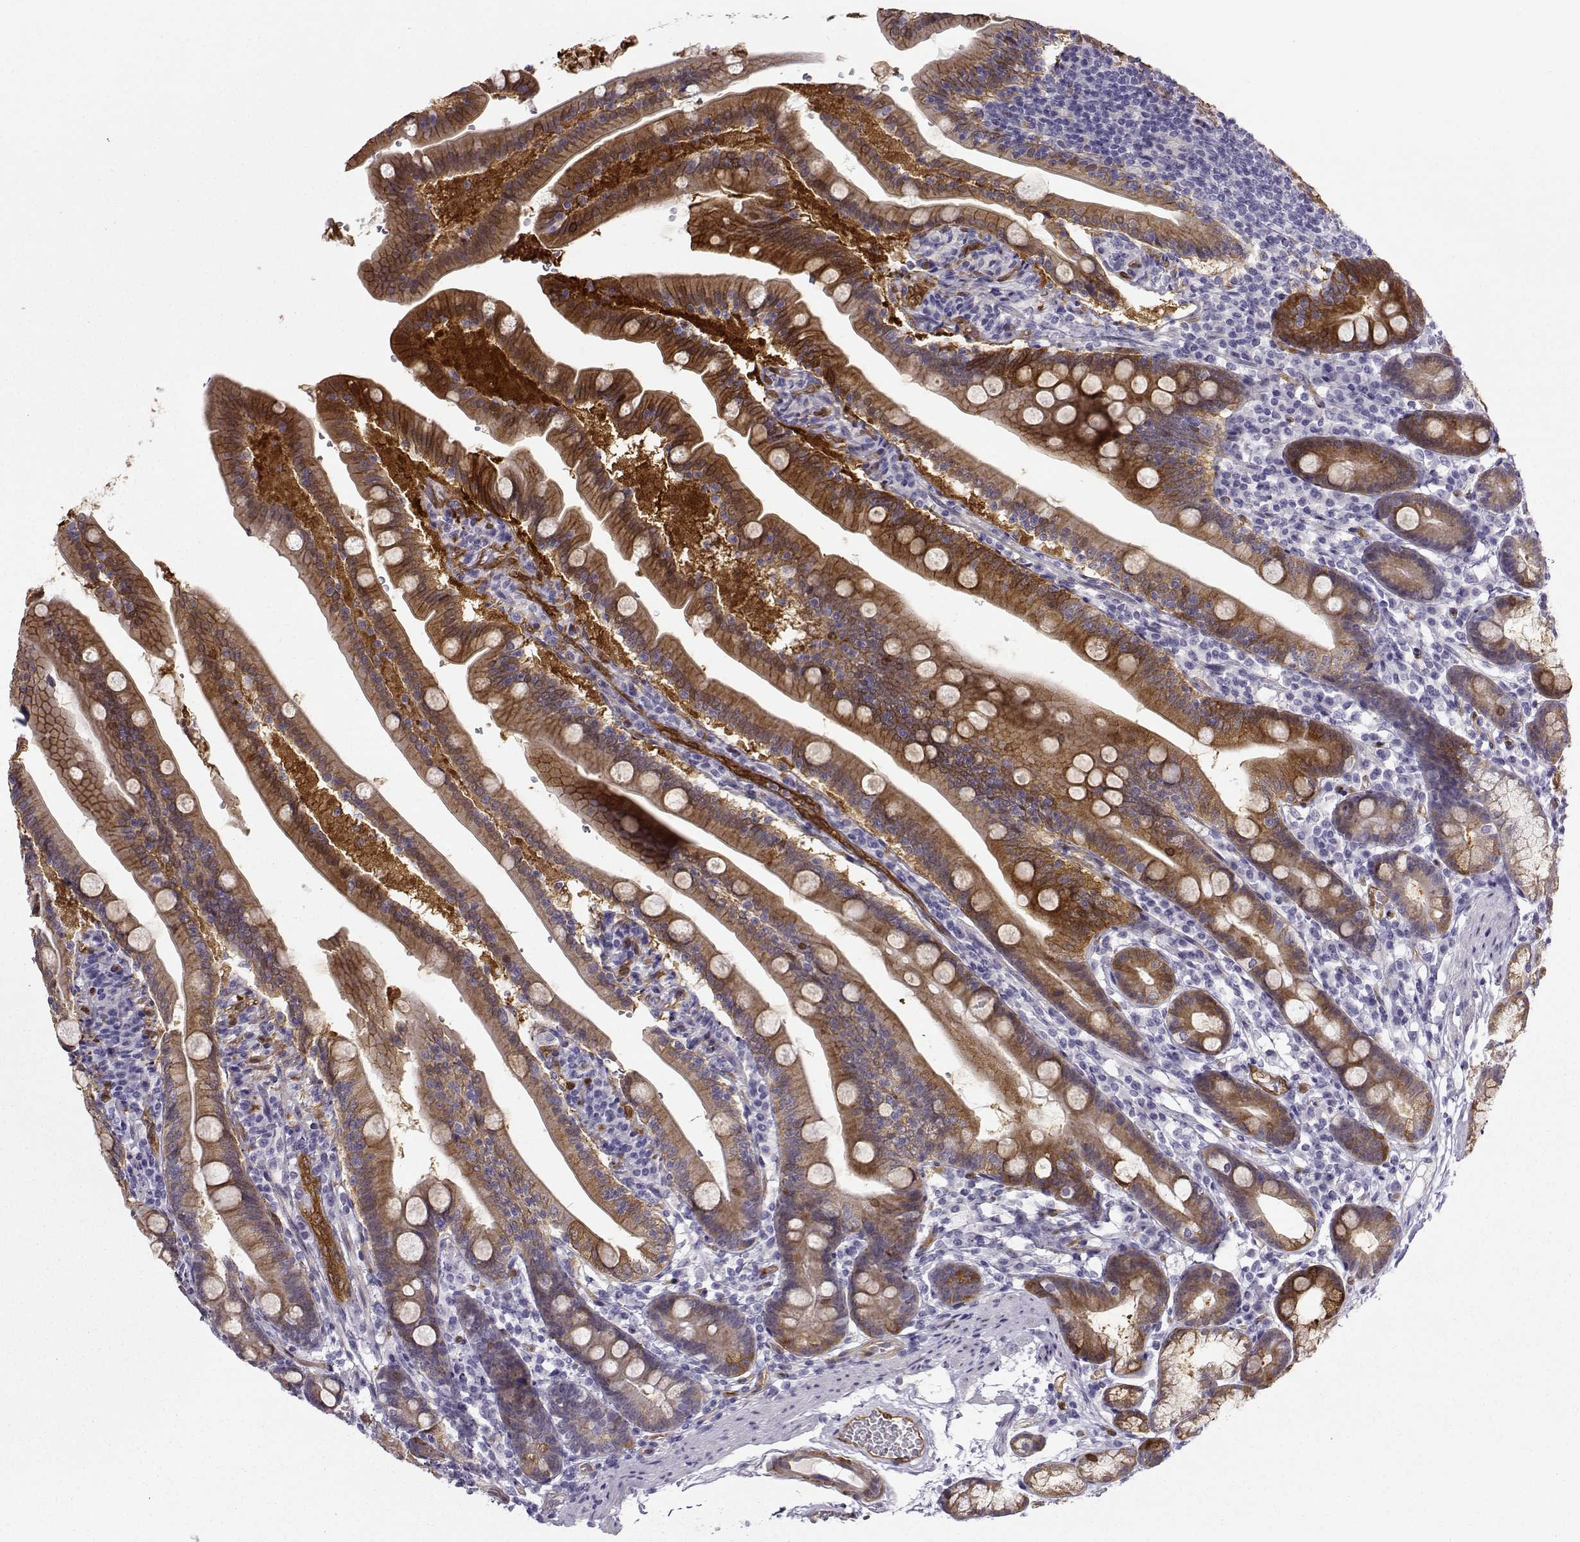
{"staining": {"intensity": "strong", "quantity": "<25%", "location": "cytoplasmic/membranous"}, "tissue": "duodenum", "cell_type": "Glandular cells", "image_type": "normal", "snomed": [{"axis": "morphology", "description": "Normal tissue, NOS"}, {"axis": "topography", "description": "Duodenum"}], "caption": "The micrograph displays immunohistochemical staining of unremarkable duodenum. There is strong cytoplasmic/membranous staining is identified in approximately <25% of glandular cells.", "gene": "NQO1", "patient": {"sex": "female", "age": 67}}